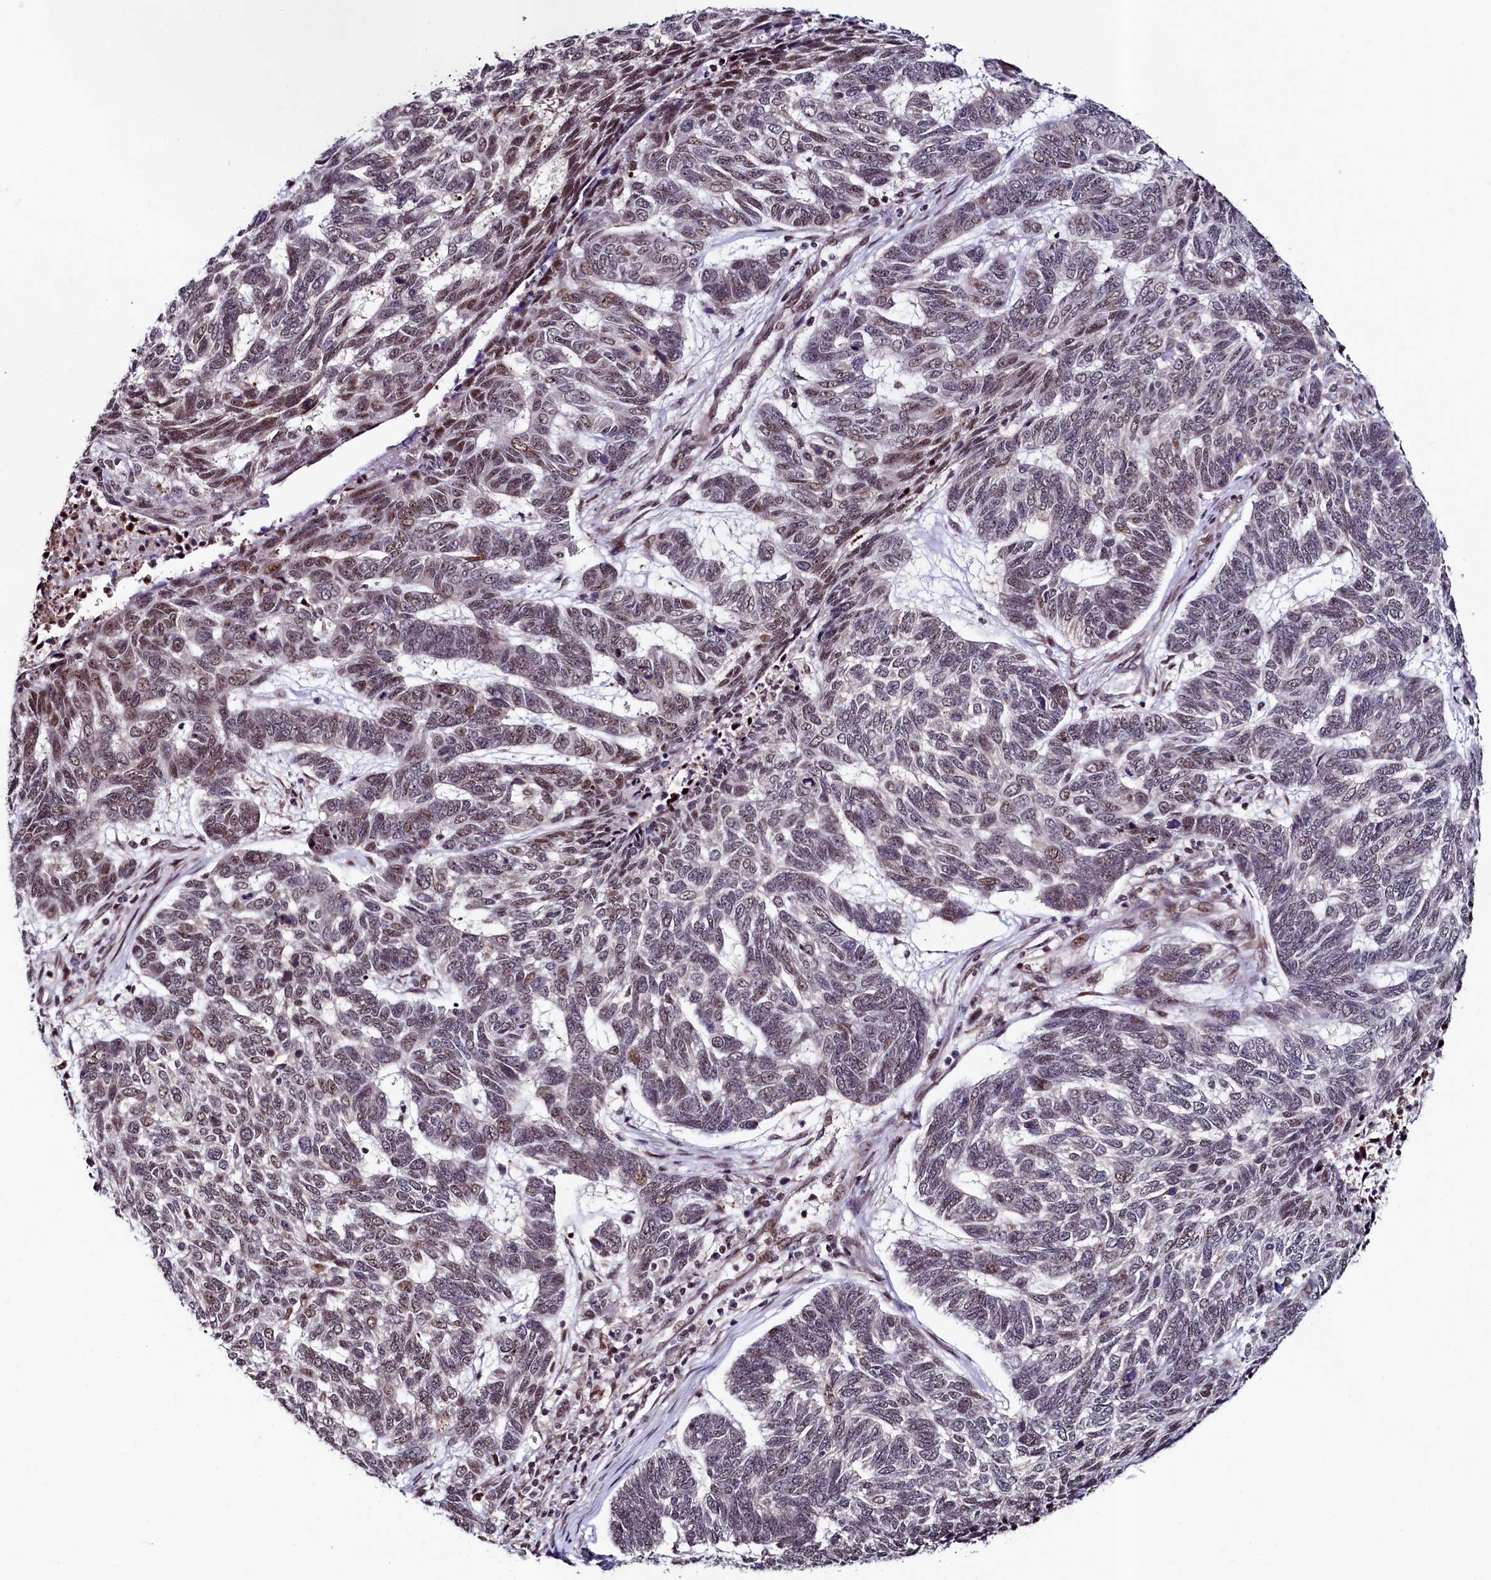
{"staining": {"intensity": "moderate", "quantity": "<25%", "location": "nuclear"}, "tissue": "skin cancer", "cell_type": "Tumor cells", "image_type": "cancer", "snomed": [{"axis": "morphology", "description": "Basal cell carcinoma"}, {"axis": "topography", "description": "Skin"}], "caption": "High-magnification brightfield microscopy of basal cell carcinoma (skin) stained with DAB (brown) and counterstained with hematoxylin (blue). tumor cells exhibit moderate nuclear positivity is appreciated in about<25% of cells. The staining is performed using DAB brown chromogen to label protein expression. The nuclei are counter-stained blue using hematoxylin.", "gene": "LEO1", "patient": {"sex": "female", "age": 65}}